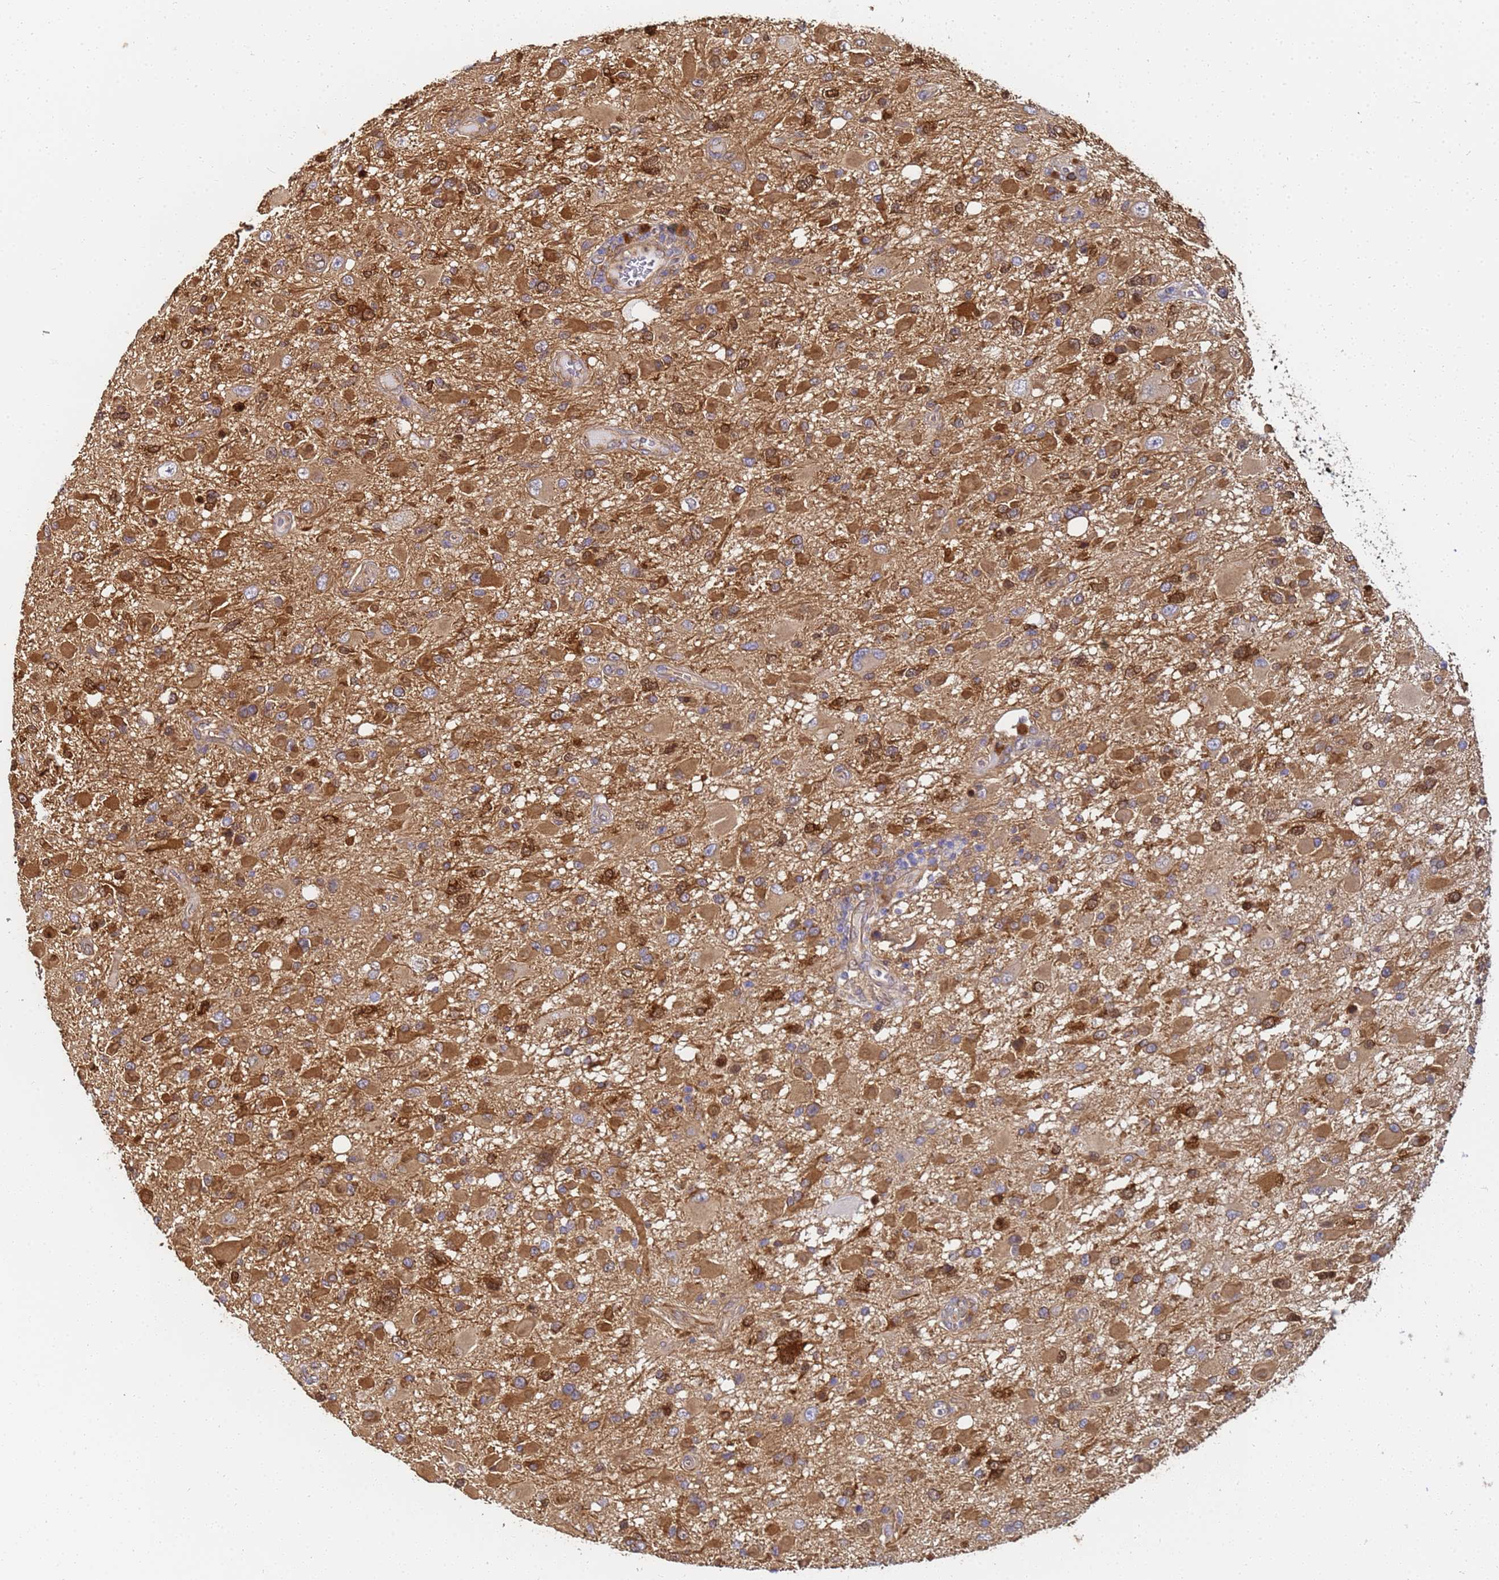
{"staining": {"intensity": "moderate", "quantity": ">75%", "location": "cytoplasmic/membranous,nuclear"}, "tissue": "glioma", "cell_type": "Tumor cells", "image_type": "cancer", "snomed": [{"axis": "morphology", "description": "Glioma, malignant, High grade"}, {"axis": "topography", "description": "Brain"}], "caption": "Immunohistochemistry (IHC) of human high-grade glioma (malignant) reveals medium levels of moderate cytoplasmic/membranous and nuclear positivity in about >75% of tumor cells.", "gene": "NME1-NME2", "patient": {"sex": "male", "age": 53}}